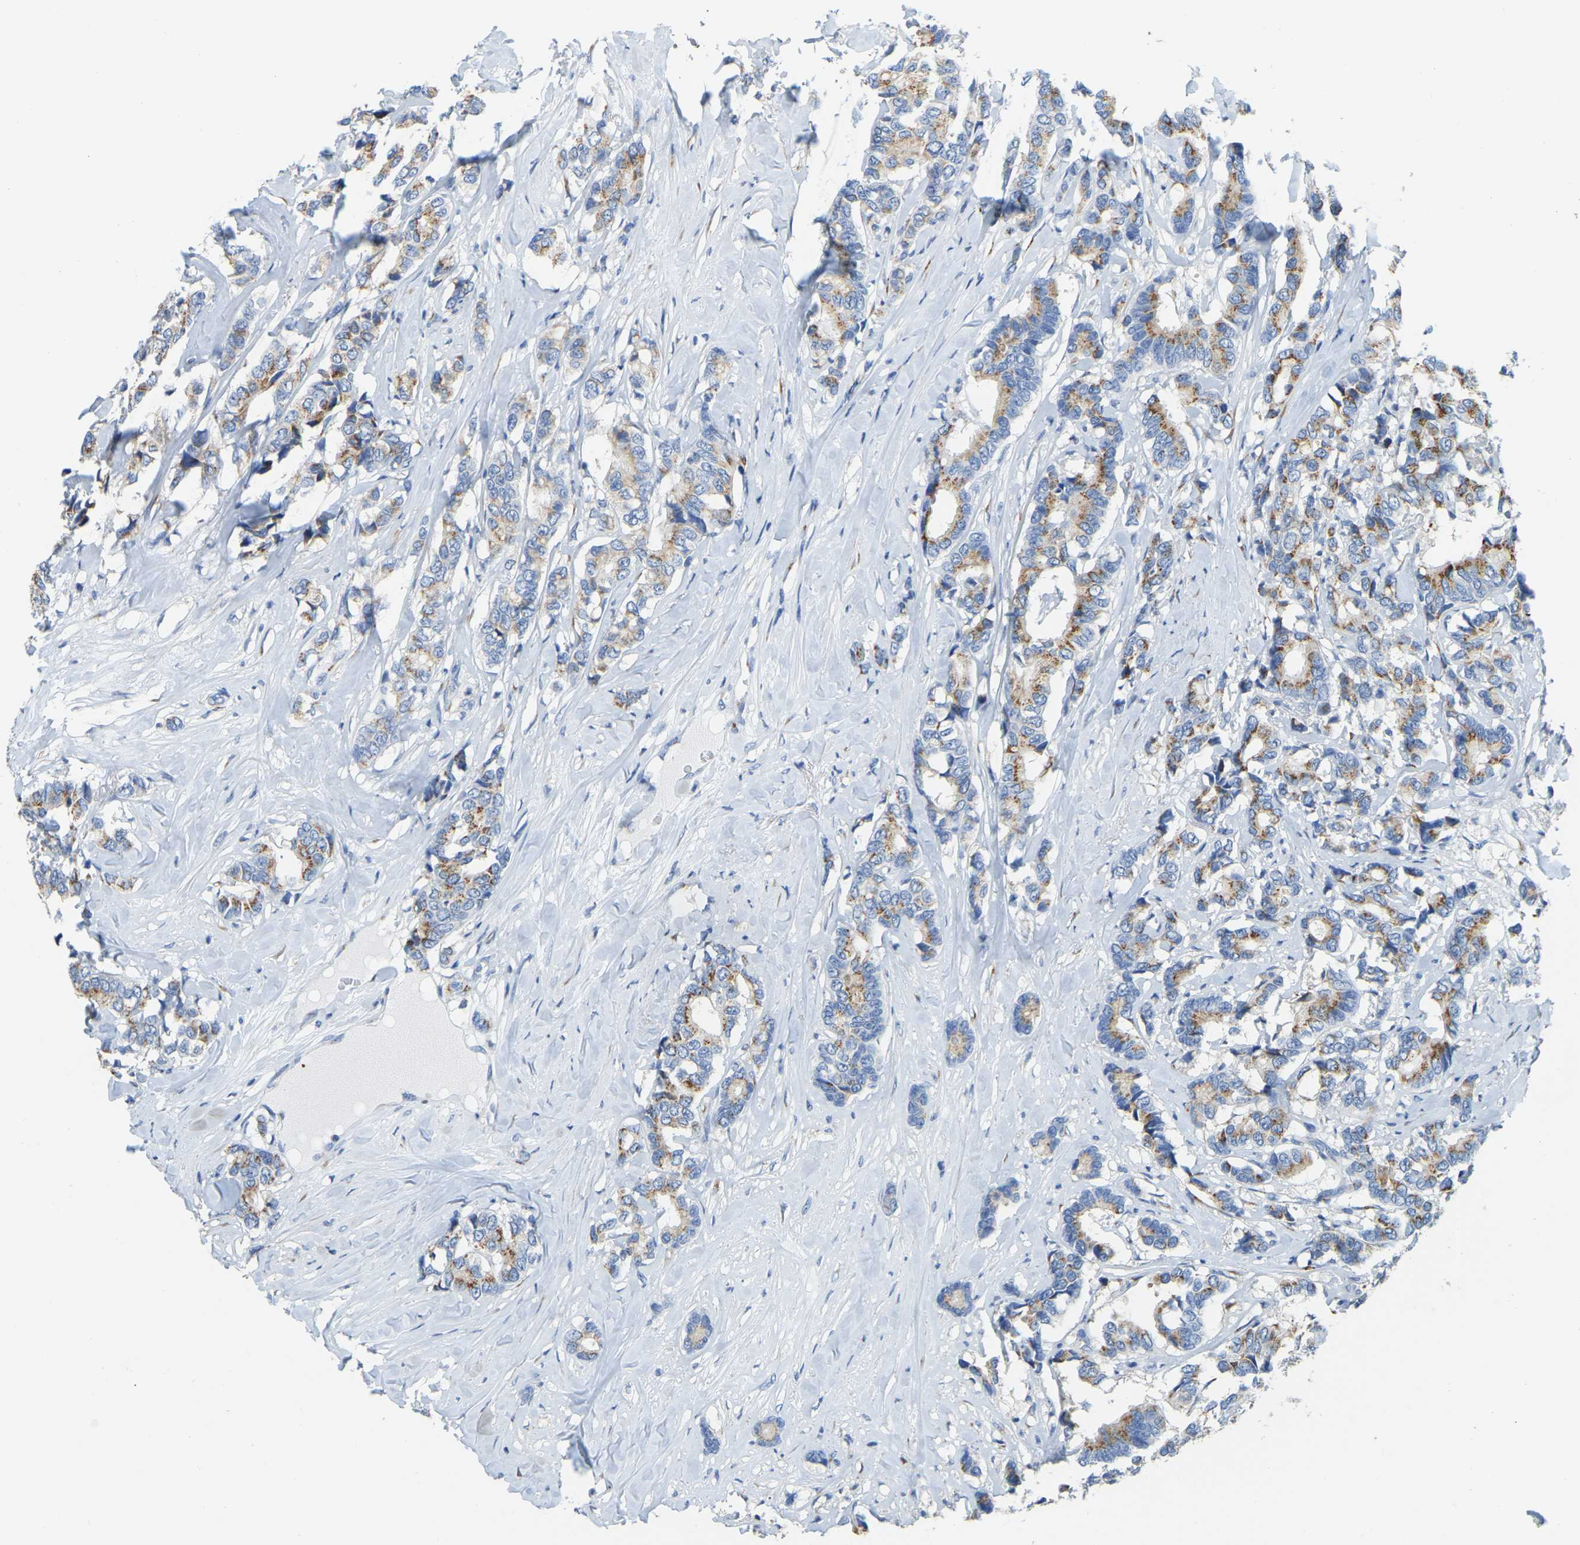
{"staining": {"intensity": "moderate", "quantity": "25%-75%", "location": "cytoplasmic/membranous"}, "tissue": "breast cancer", "cell_type": "Tumor cells", "image_type": "cancer", "snomed": [{"axis": "morphology", "description": "Duct carcinoma"}, {"axis": "topography", "description": "Breast"}], "caption": "Breast infiltrating ductal carcinoma stained with a brown dye reveals moderate cytoplasmic/membranous positive positivity in approximately 25%-75% of tumor cells.", "gene": "FAM174A", "patient": {"sex": "female", "age": 87}}